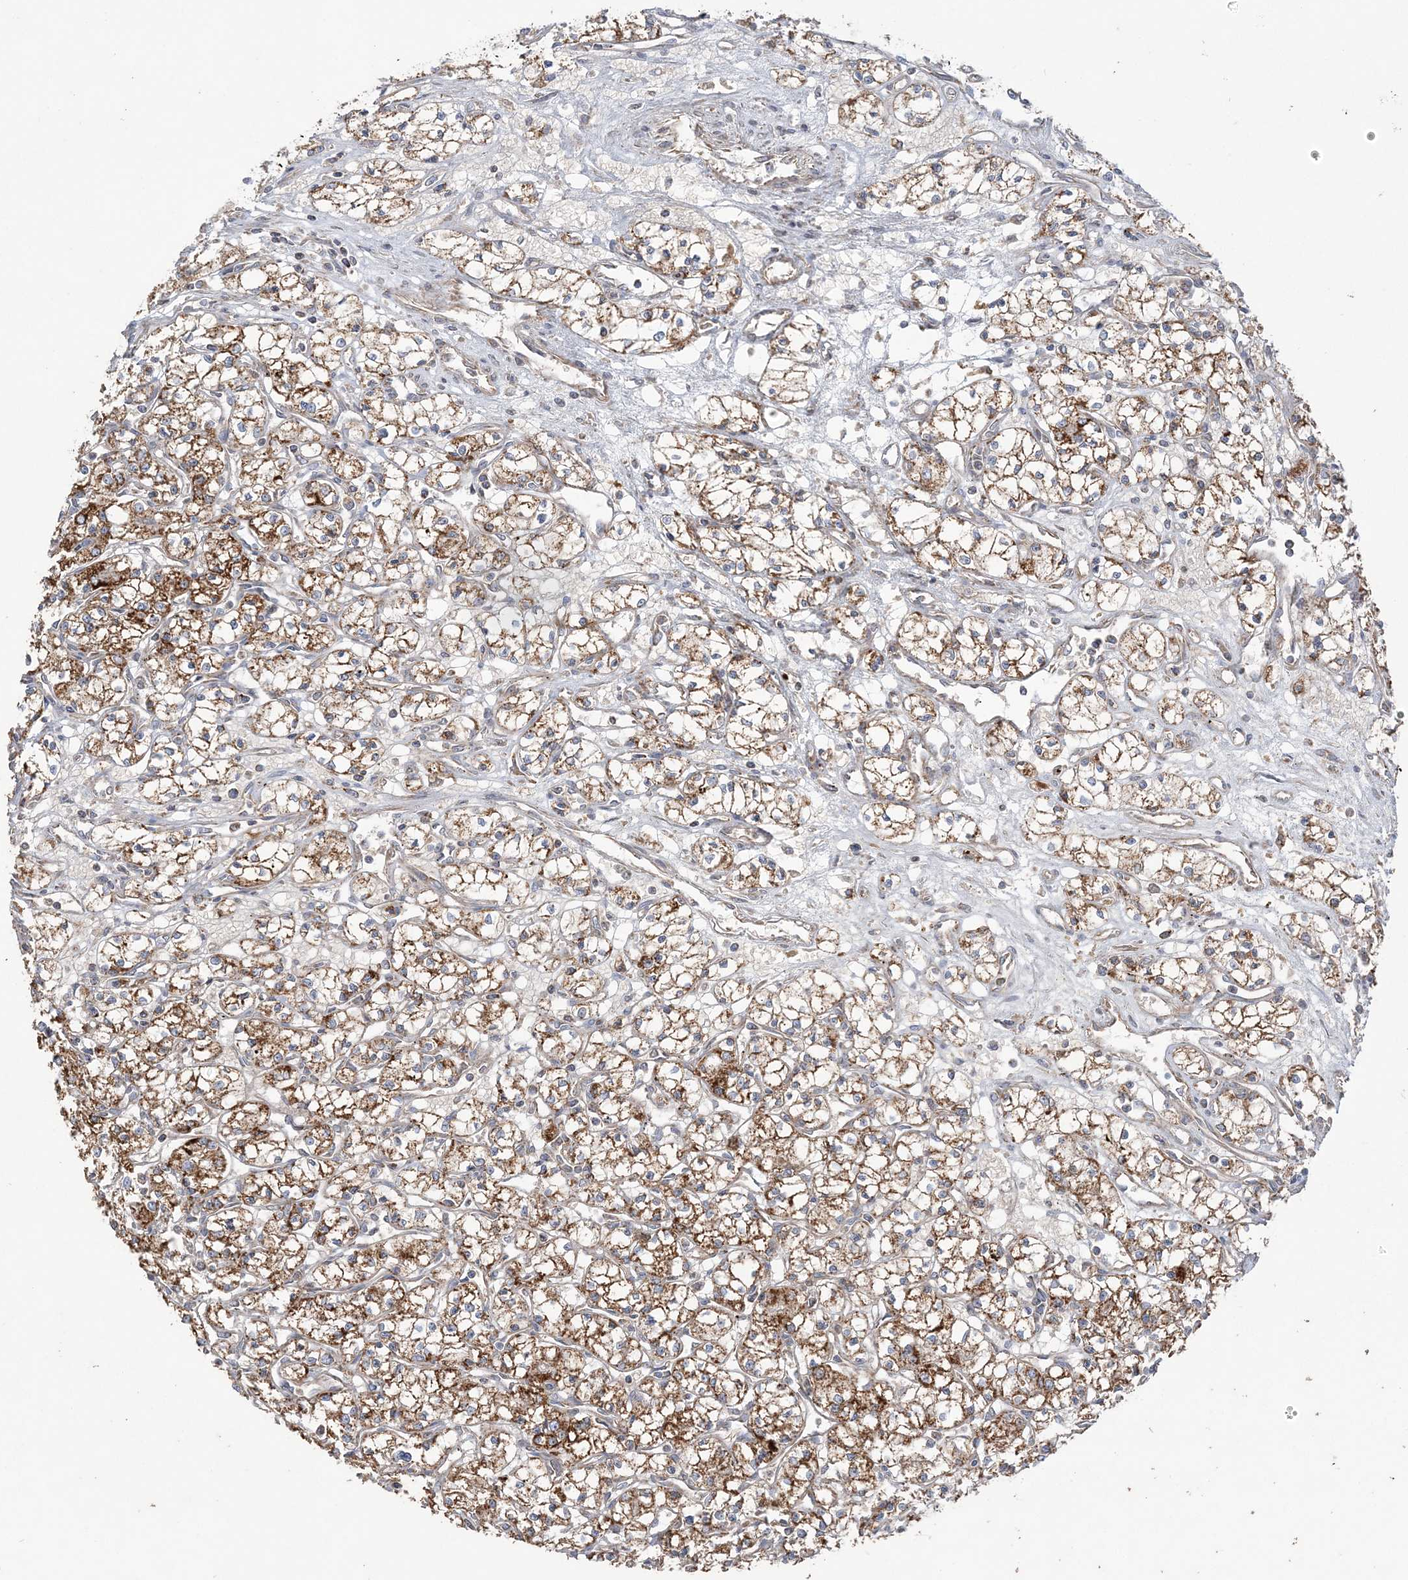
{"staining": {"intensity": "moderate", "quantity": ">75%", "location": "cytoplasmic/membranous"}, "tissue": "renal cancer", "cell_type": "Tumor cells", "image_type": "cancer", "snomed": [{"axis": "morphology", "description": "Adenocarcinoma, NOS"}, {"axis": "topography", "description": "Kidney"}], "caption": "The immunohistochemical stain shows moderate cytoplasmic/membranous positivity in tumor cells of renal cancer tissue.", "gene": "SCLT1", "patient": {"sex": "male", "age": 59}}